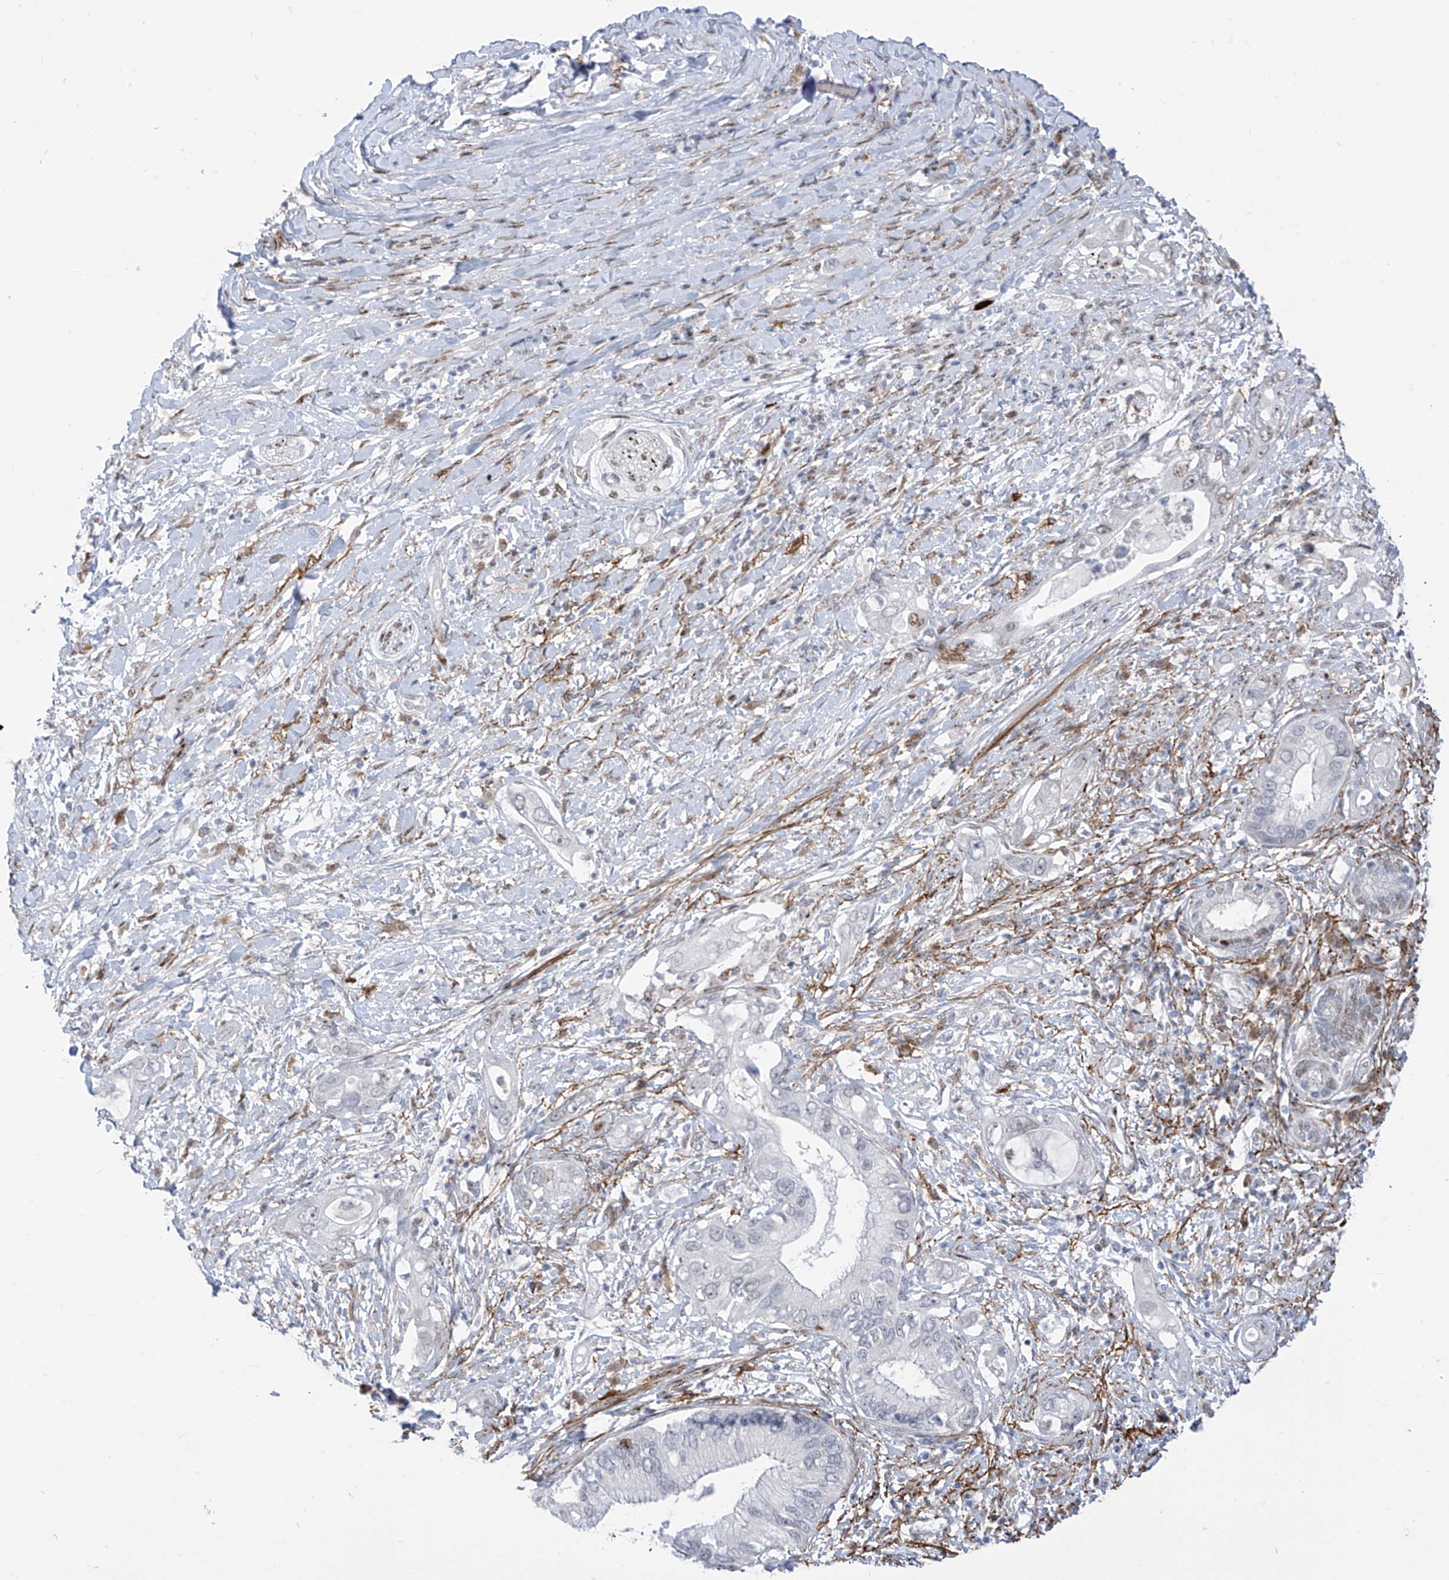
{"staining": {"intensity": "negative", "quantity": "none", "location": "none"}, "tissue": "pancreatic cancer", "cell_type": "Tumor cells", "image_type": "cancer", "snomed": [{"axis": "morphology", "description": "Inflammation, NOS"}, {"axis": "morphology", "description": "Adenocarcinoma, NOS"}, {"axis": "topography", "description": "Pancreas"}], "caption": "Image shows no protein expression in tumor cells of pancreatic cancer (adenocarcinoma) tissue.", "gene": "LIN9", "patient": {"sex": "female", "age": 56}}